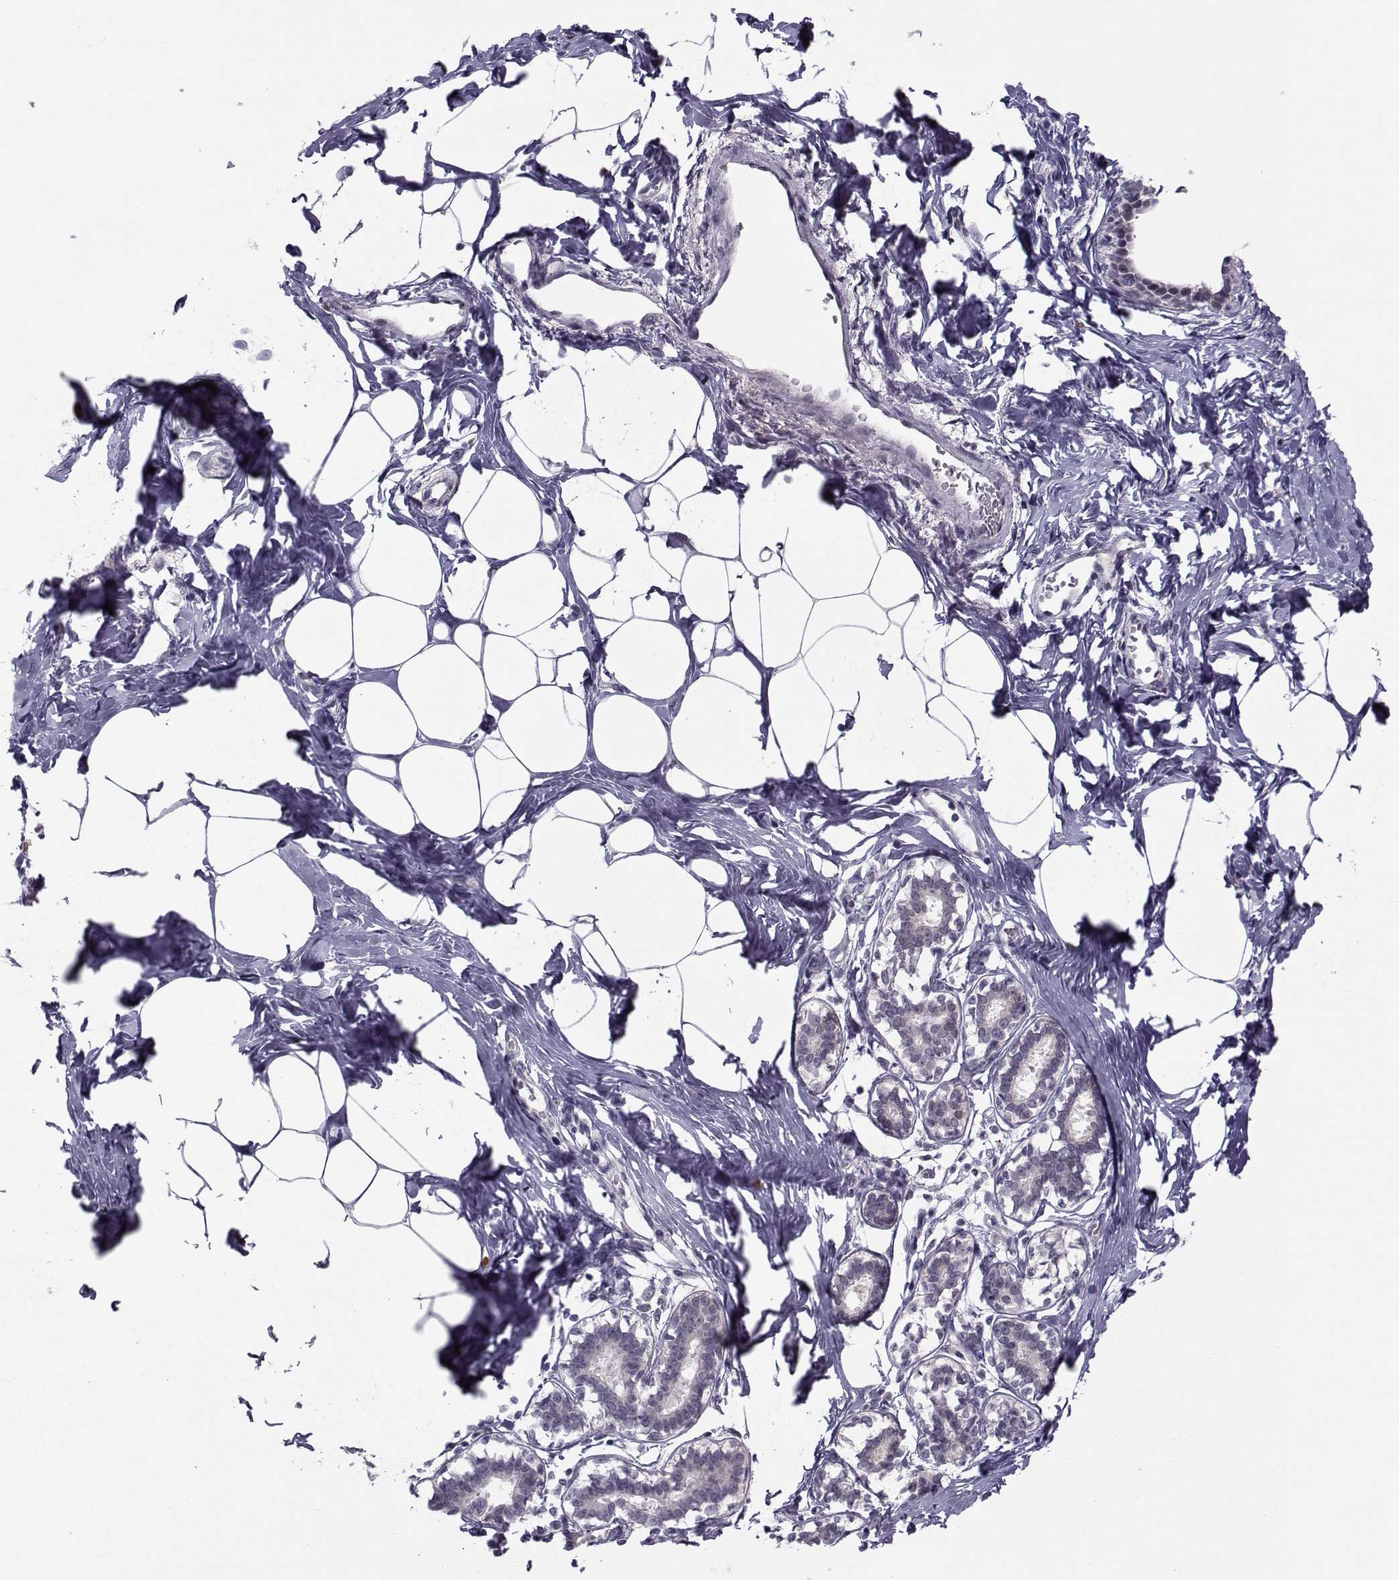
{"staining": {"intensity": "negative", "quantity": "none", "location": "none"}, "tissue": "breast", "cell_type": "Adipocytes", "image_type": "normal", "snomed": [{"axis": "morphology", "description": "Normal tissue, NOS"}, {"axis": "morphology", "description": "Lobular carcinoma, in situ"}, {"axis": "topography", "description": "Breast"}], "caption": "A high-resolution photomicrograph shows IHC staining of normal breast, which reveals no significant positivity in adipocytes.", "gene": "LRP8", "patient": {"sex": "female", "age": 35}}